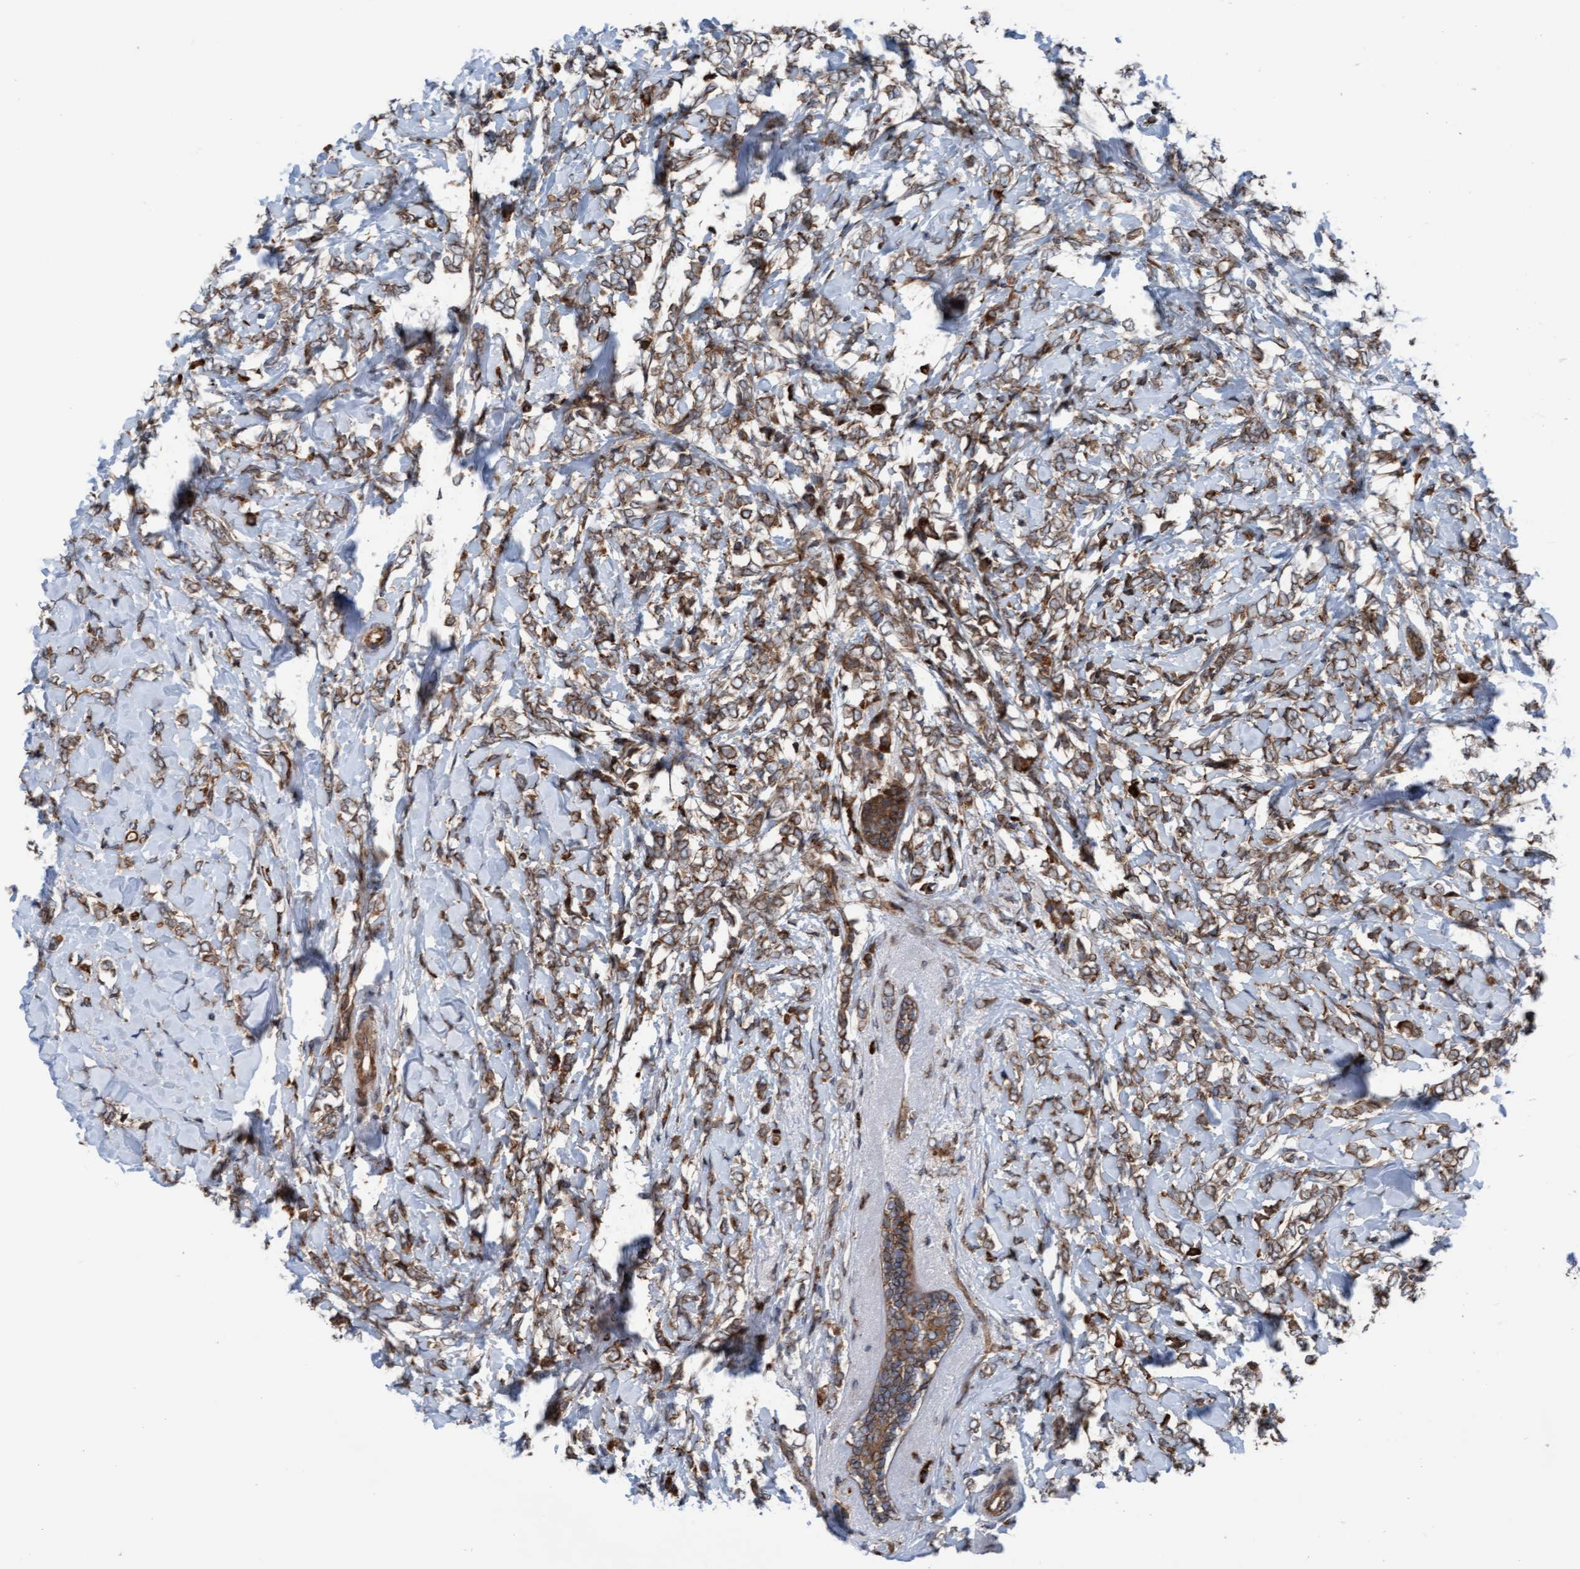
{"staining": {"intensity": "moderate", "quantity": ">75%", "location": "cytoplasmic/membranous"}, "tissue": "breast cancer", "cell_type": "Tumor cells", "image_type": "cancer", "snomed": [{"axis": "morphology", "description": "Normal tissue, NOS"}, {"axis": "morphology", "description": "Lobular carcinoma"}, {"axis": "topography", "description": "Breast"}], "caption": "Immunohistochemistry (IHC) photomicrograph of neoplastic tissue: breast cancer (lobular carcinoma) stained using IHC shows medium levels of moderate protein expression localized specifically in the cytoplasmic/membranous of tumor cells, appearing as a cytoplasmic/membranous brown color.", "gene": "RAP1GAP2", "patient": {"sex": "female", "age": 47}}